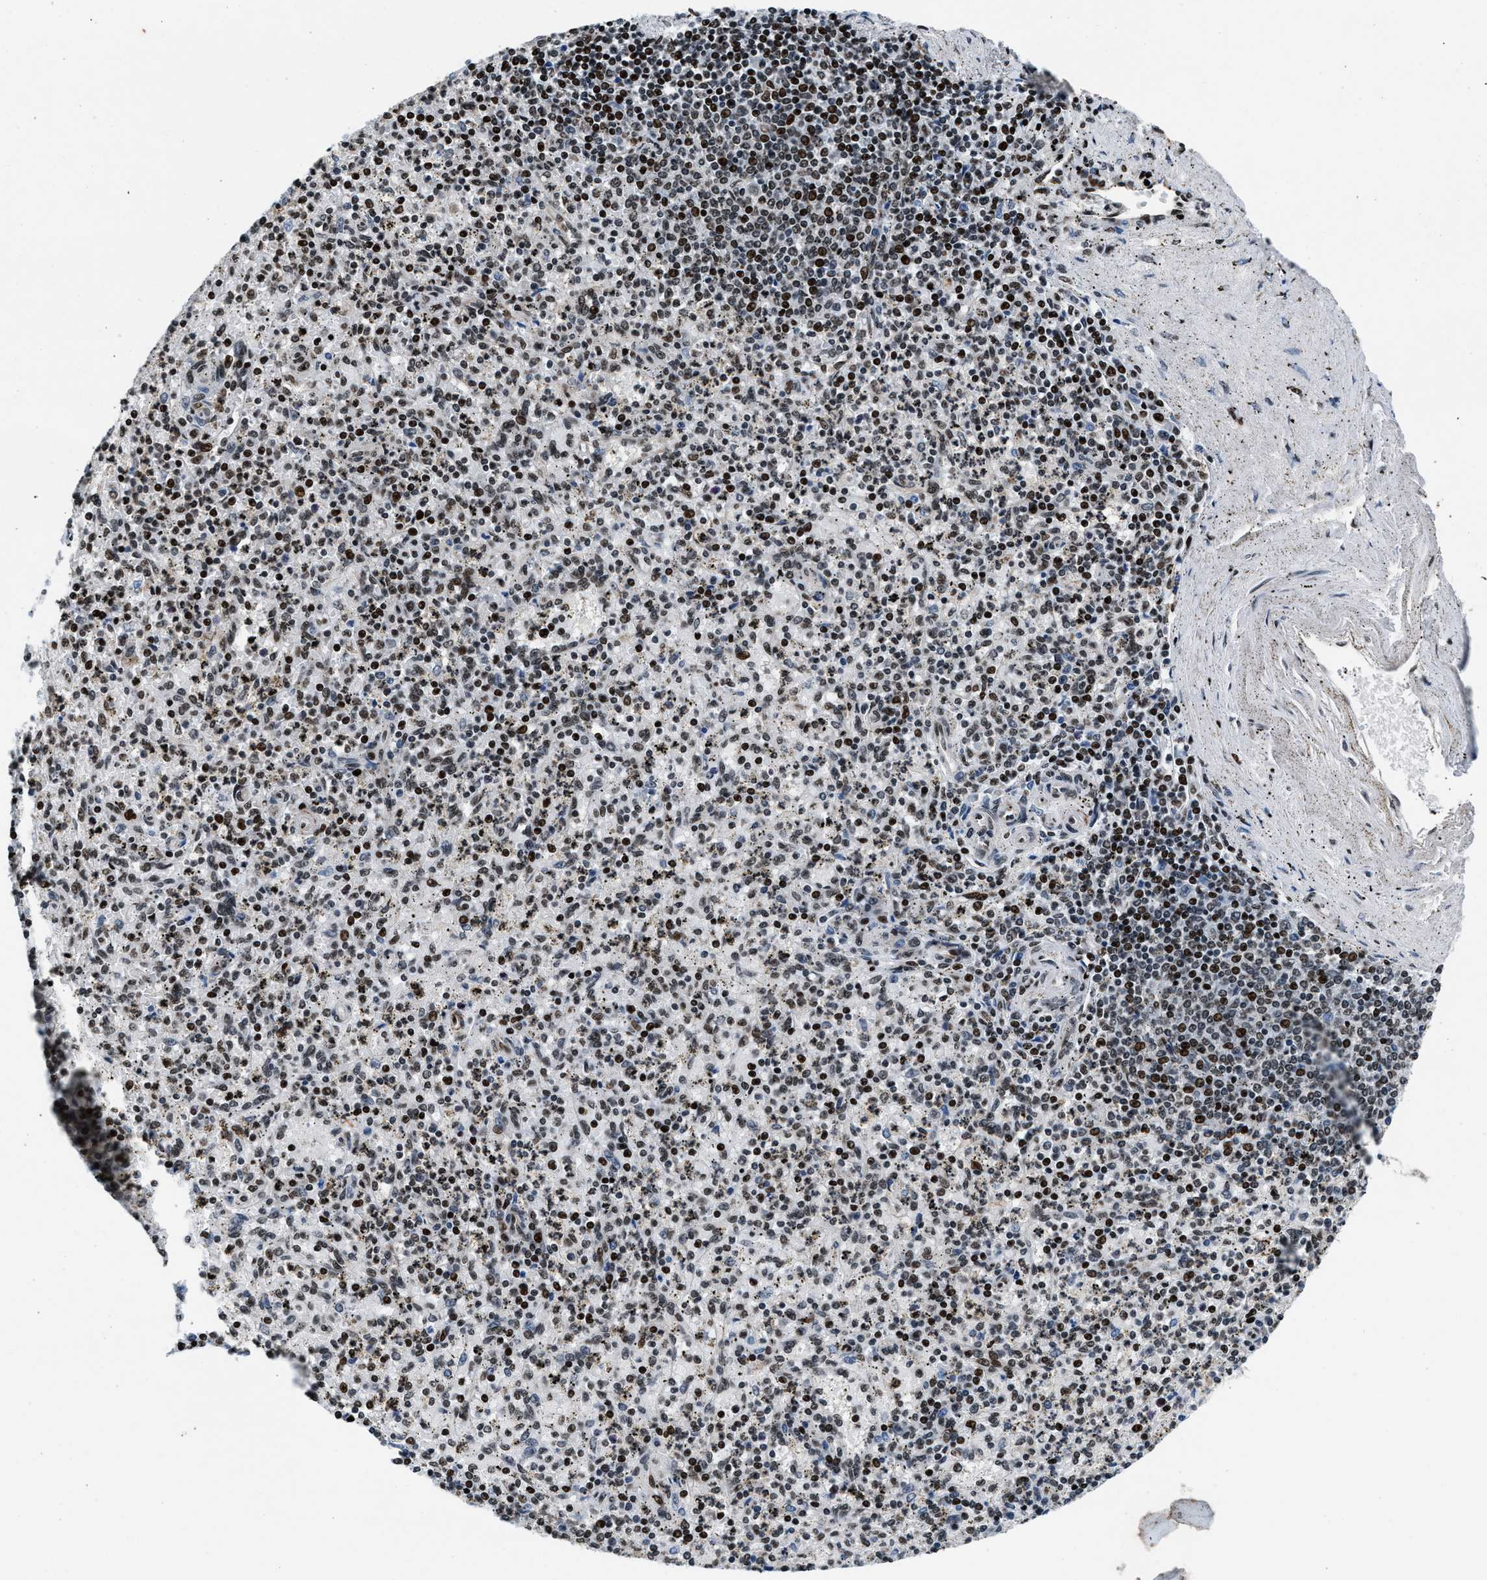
{"staining": {"intensity": "strong", "quantity": "25%-75%", "location": "nuclear"}, "tissue": "spleen", "cell_type": "Cells in red pulp", "image_type": "normal", "snomed": [{"axis": "morphology", "description": "Normal tissue, NOS"}, {"axis": "topography", "description": "Spleen"}], "caption": "Immunohistochemistry (IHC) (DAB) staining of normal spleen demonstrates strong nuclear protein expression in approximately 25%-75% of cells in red pulp. (DAB = brown stain, brightfield microscopy at high magnification).", "gene": "PRRC2B", "patient": {"sex": "male", "age": 72}}